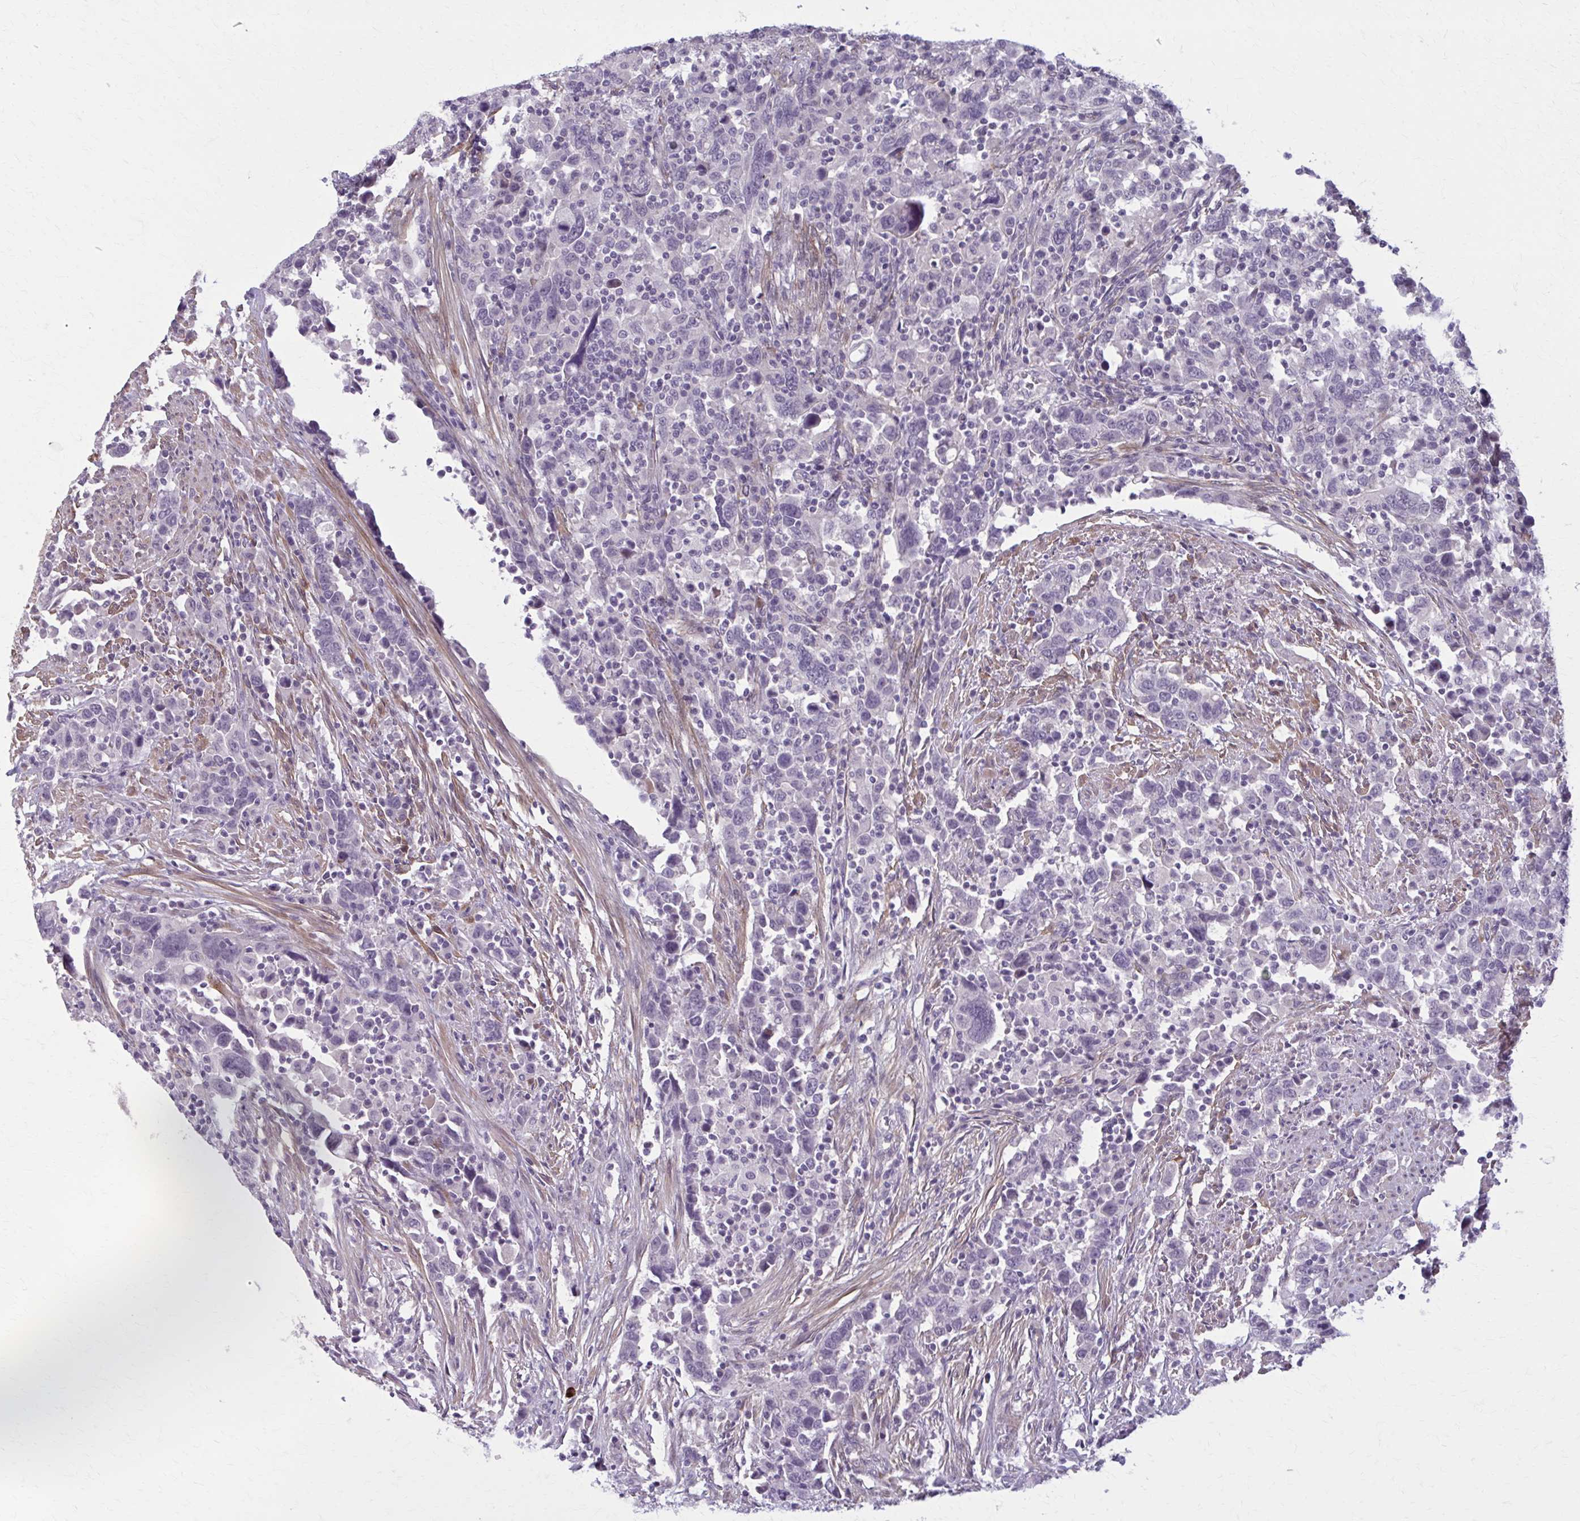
{"staining": {"intensity": "negative", "quantity": "none", "location": "none"}, "tissue": "urothelial cancer", "cell_type": "Tumor cells", "image_type": "cancer", "snomed": [{"axis": "morphology", "description": "Urothelial carcinoma, High grade"}, {"axis": "topography", "description": "Urinary bladder"}], "caption": "Micrograph shows no protein positivity in tumor cells of urothelial cancer tissue.", "gene": "NUMBL", "patient": {"sex": "male", "age": 61}}